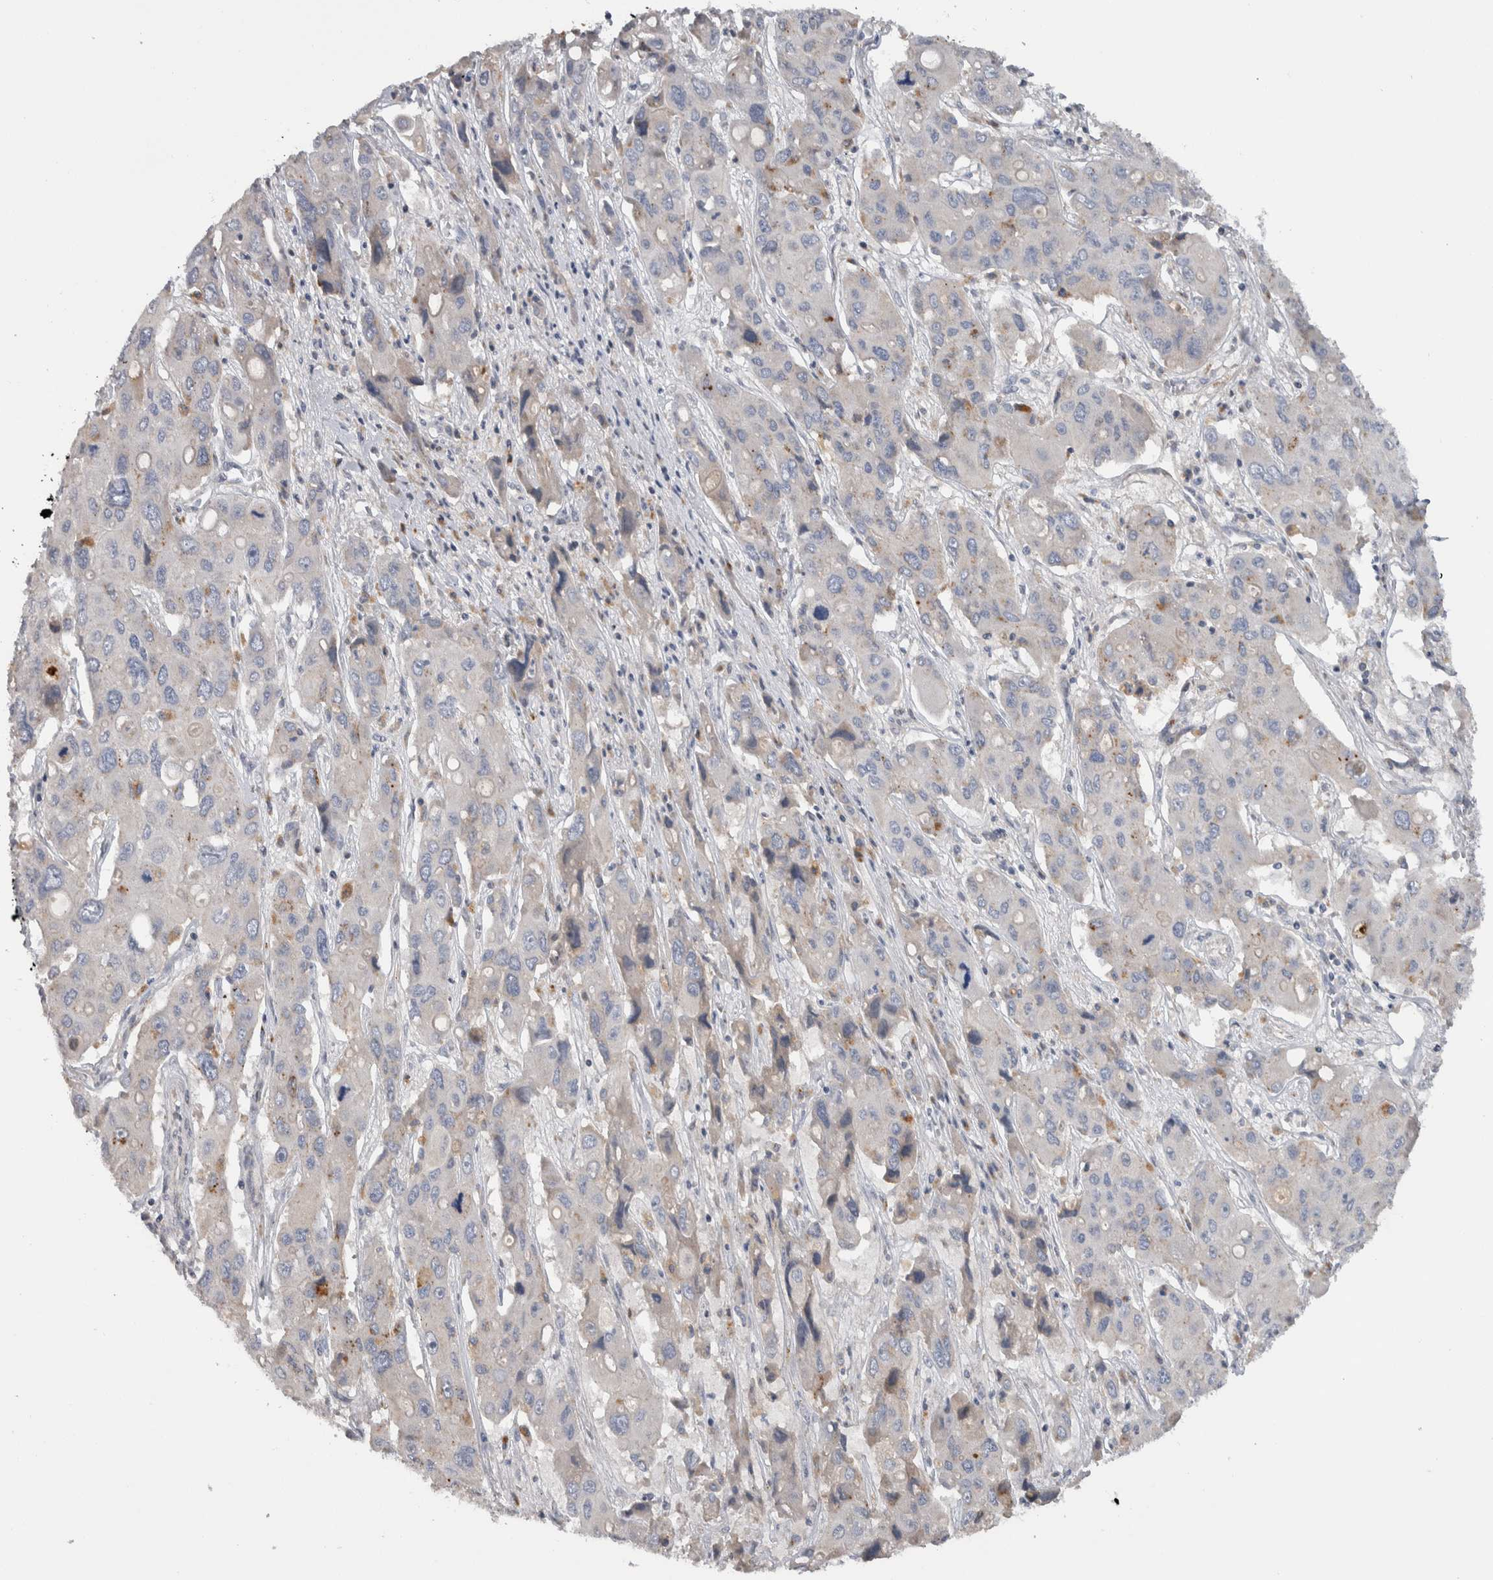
{"staining": {"intensity": "moderate", "quantity": "<25%", "location": "cytoplasmic/membranous"}, "tissue": "liver cancer", "cell_type": "Tumor cells", "image_type": "cancer", "snomed": [{"axis": "morphology", "description": "Cholangiocarcinoma"}, {"axis": "topography", "description": "Liver"}], "caption": "The photomicrograph demonstrates staining of liver cancer (cholangiocarcinoma), revealing moderate cytoplasmic/membranous protein staining (brown color) within tumor cells.", "gene": "FAM83G", "patient": {"sex": "male", "age": 67}}